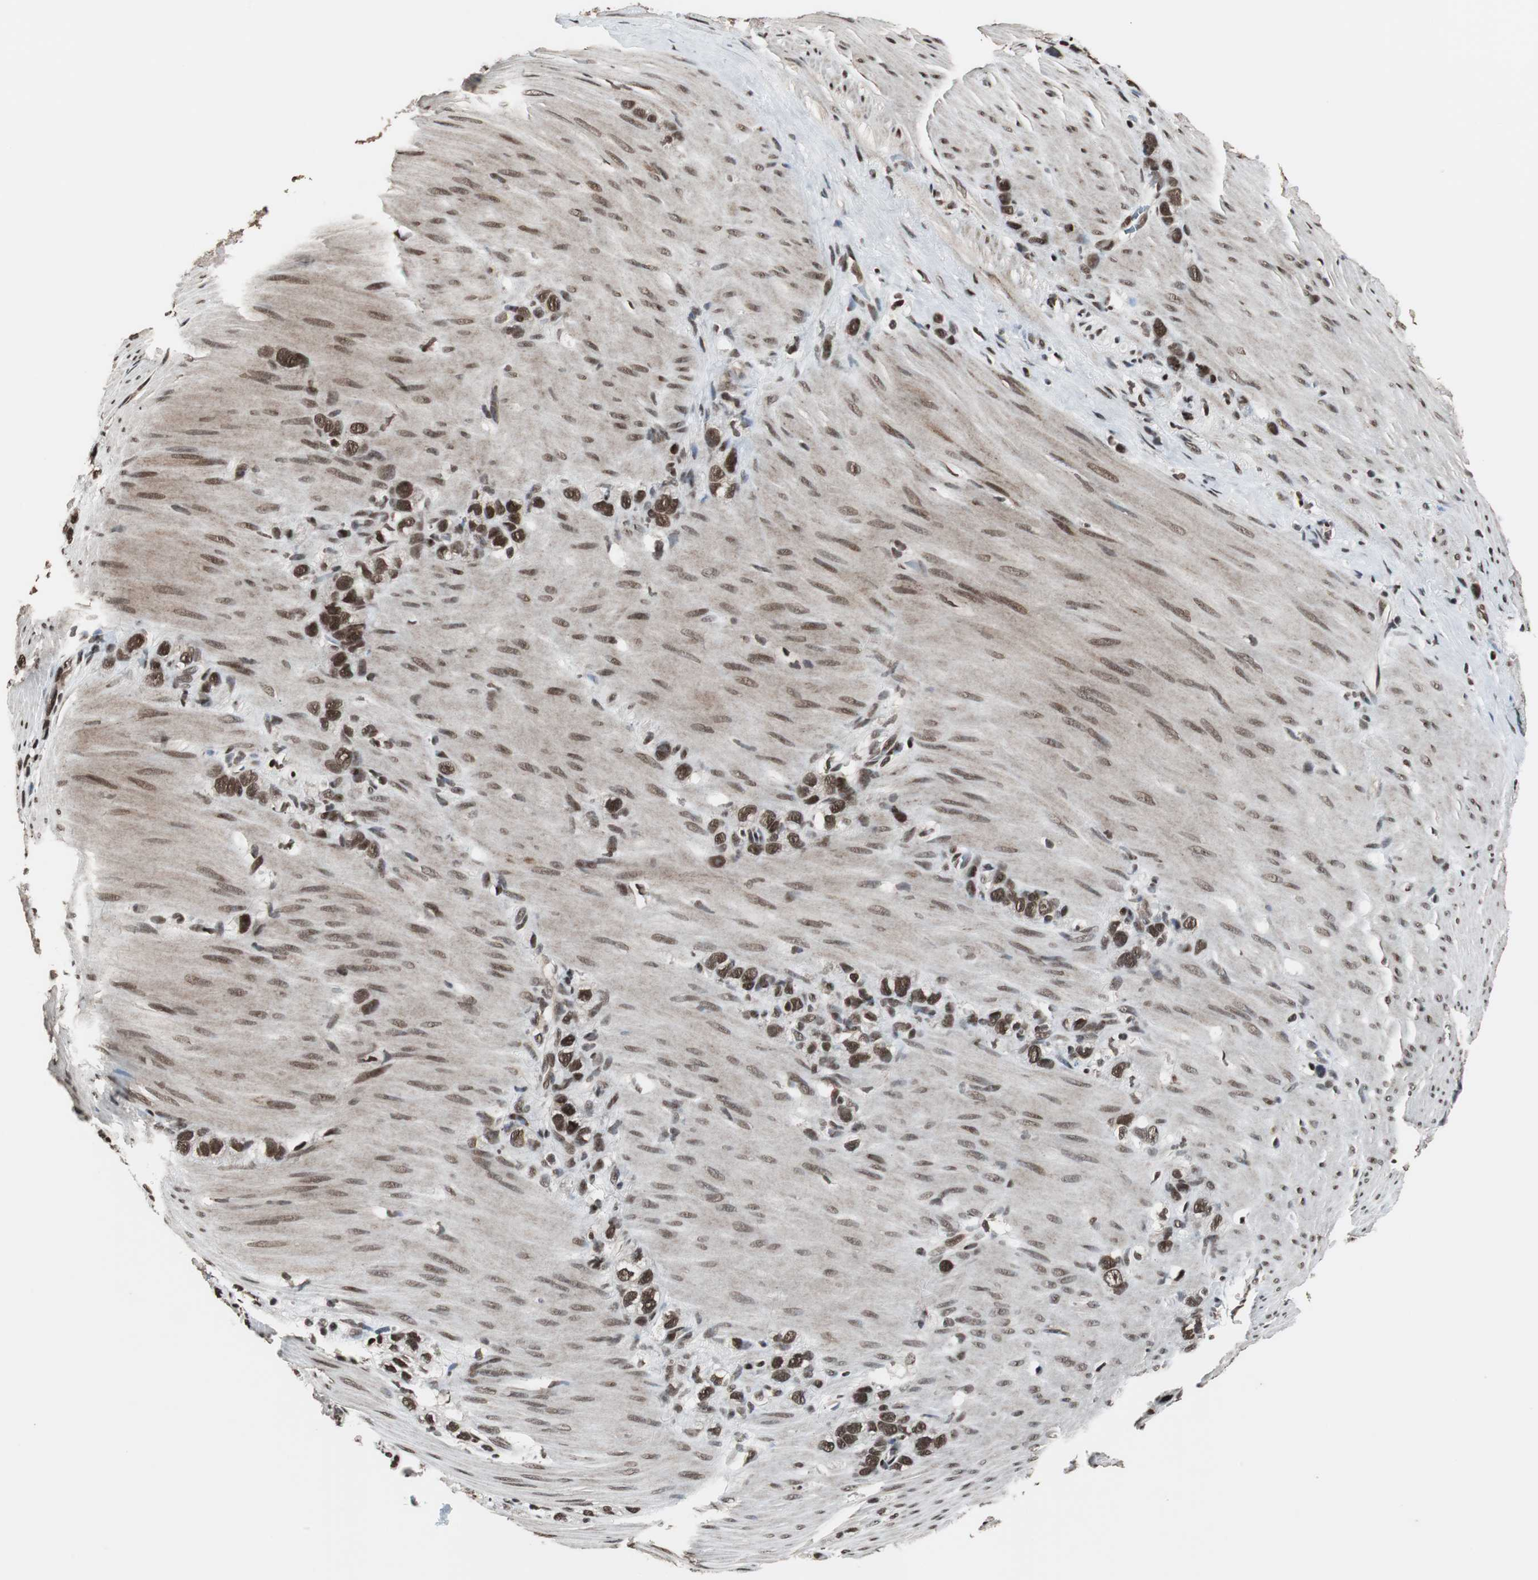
{"staining": {"intensity": "strong", "quantity": ">75%", "location": "nuclear"}, "tissue": "stomach cancer", "cell_type": "Tumor cells", "image_type": "cancer", "snomed": [{"axis": "morphology", "description": "Normal tissue, NOS"}, {"axis": "morphology", "description": "Adenocarcinoma, NOS"}, {"axis": "morphology", "description": "Adenocarcinoma, High grade"}, {"axis": "topography", "description": "Stomach, upper"}, {"axis": "topography", "description": "Stomach"}], "caption": "Brown immunohistochemical staining in human adenocarcinoma (high-grade) (stomach) shows strong nuclear positivity in about >75% of tumor cells.", "gene": "CDK9", "patient": {"sex": "female", "age": 65}}